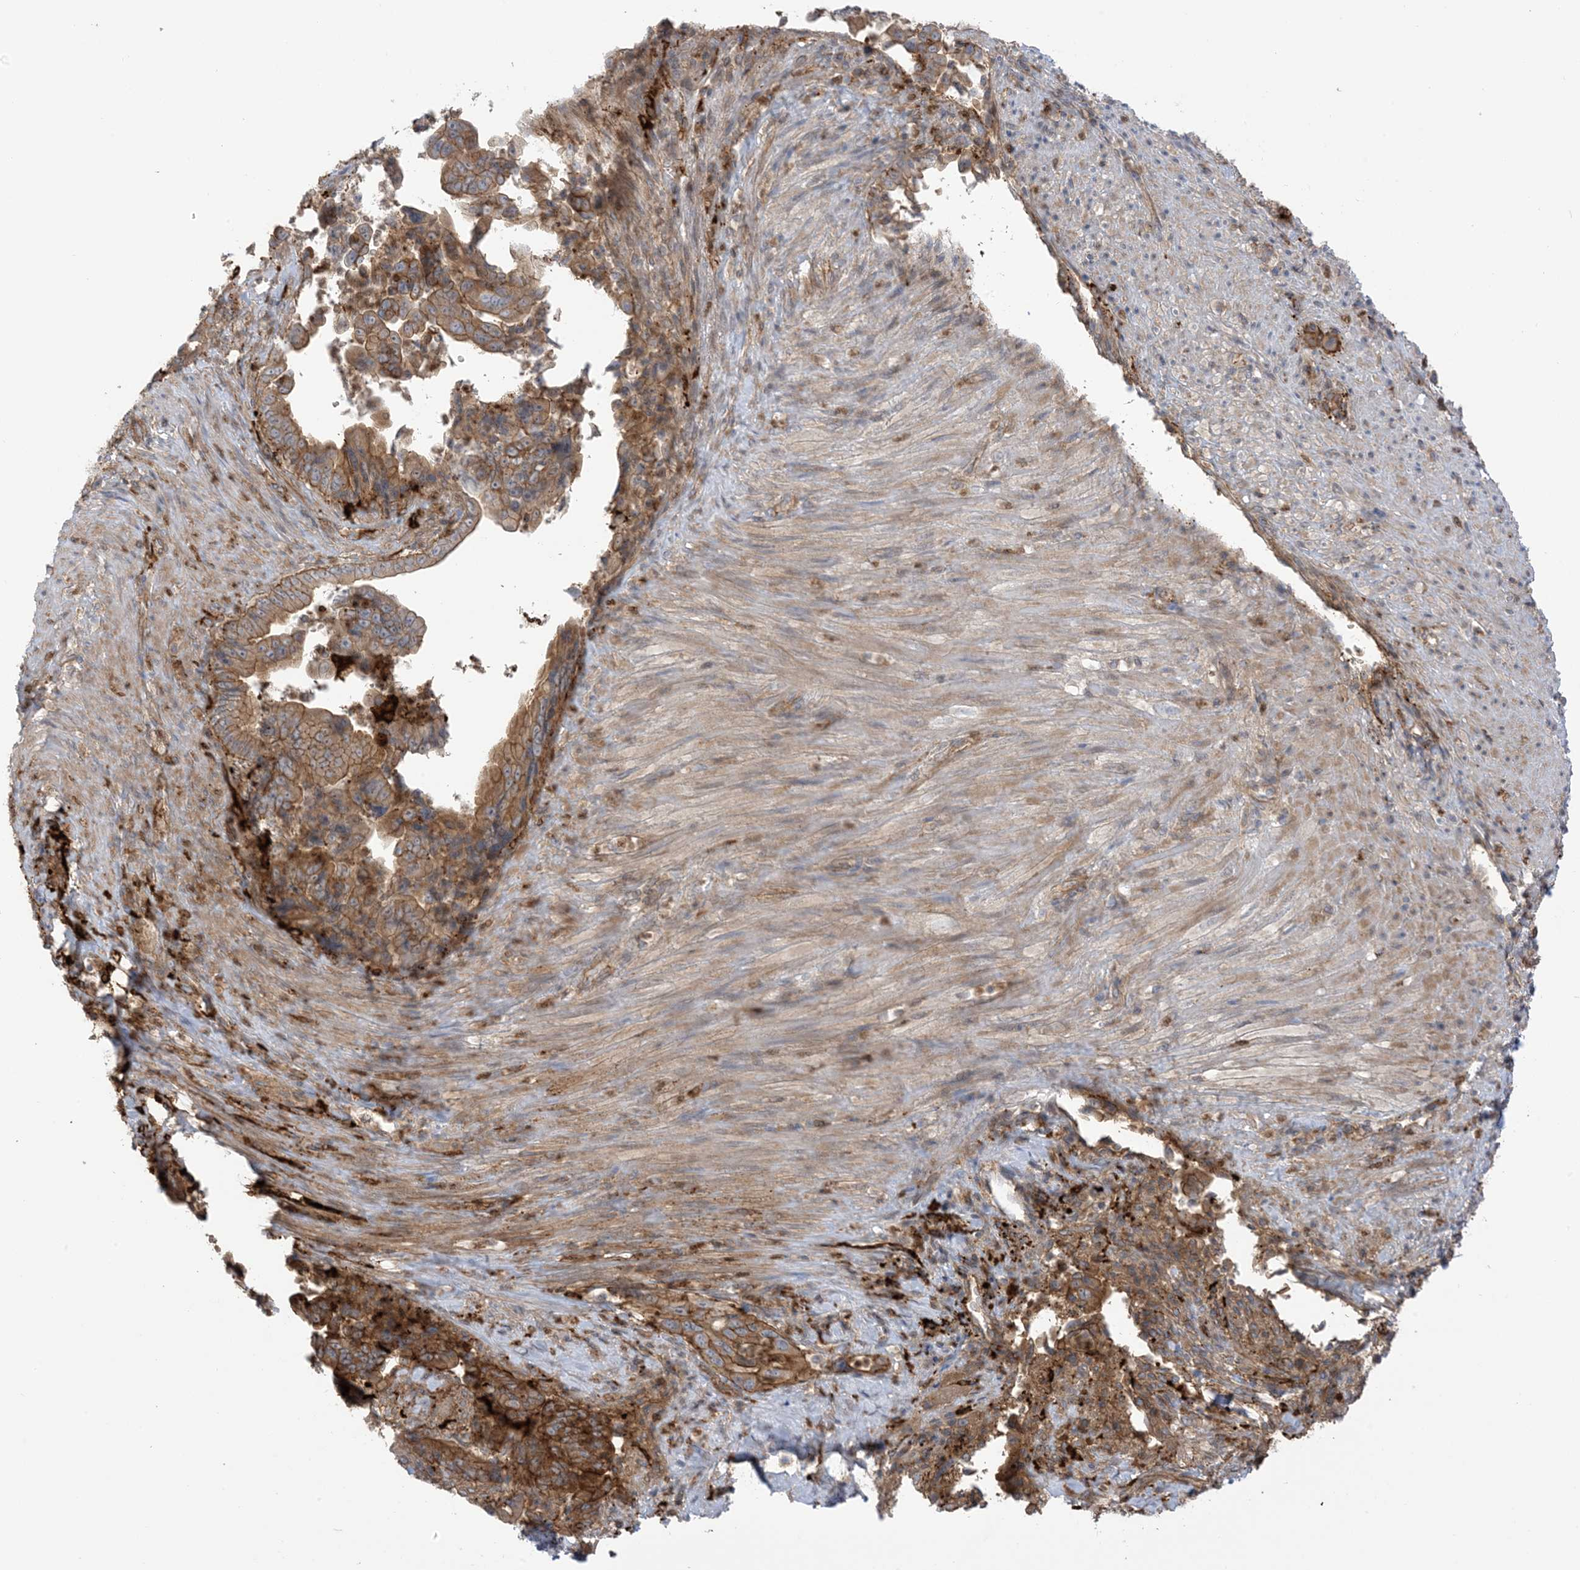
{"staining": {"intensity": "moderate", "quantity": ">75%", "location": "cytoplasmic/membranous"}, "tissue": "pancreatic cancer", "cell_type": "Tumor cells", "image_type": "cancer", "snomed": [{"axis": "morphology", "description": "Adenocarcinoma, NOS"}, {"axis": "topography", "description": "Pancreas"}], "caption": "Pancreatic adenocarcinoma stained for a protein (brown) reveals moderate cytoplasmic/membranous positive positivity in about >75% of tumor cells.", "gene": "ICMT", "patient": {"sex": "male", "age": 70}}